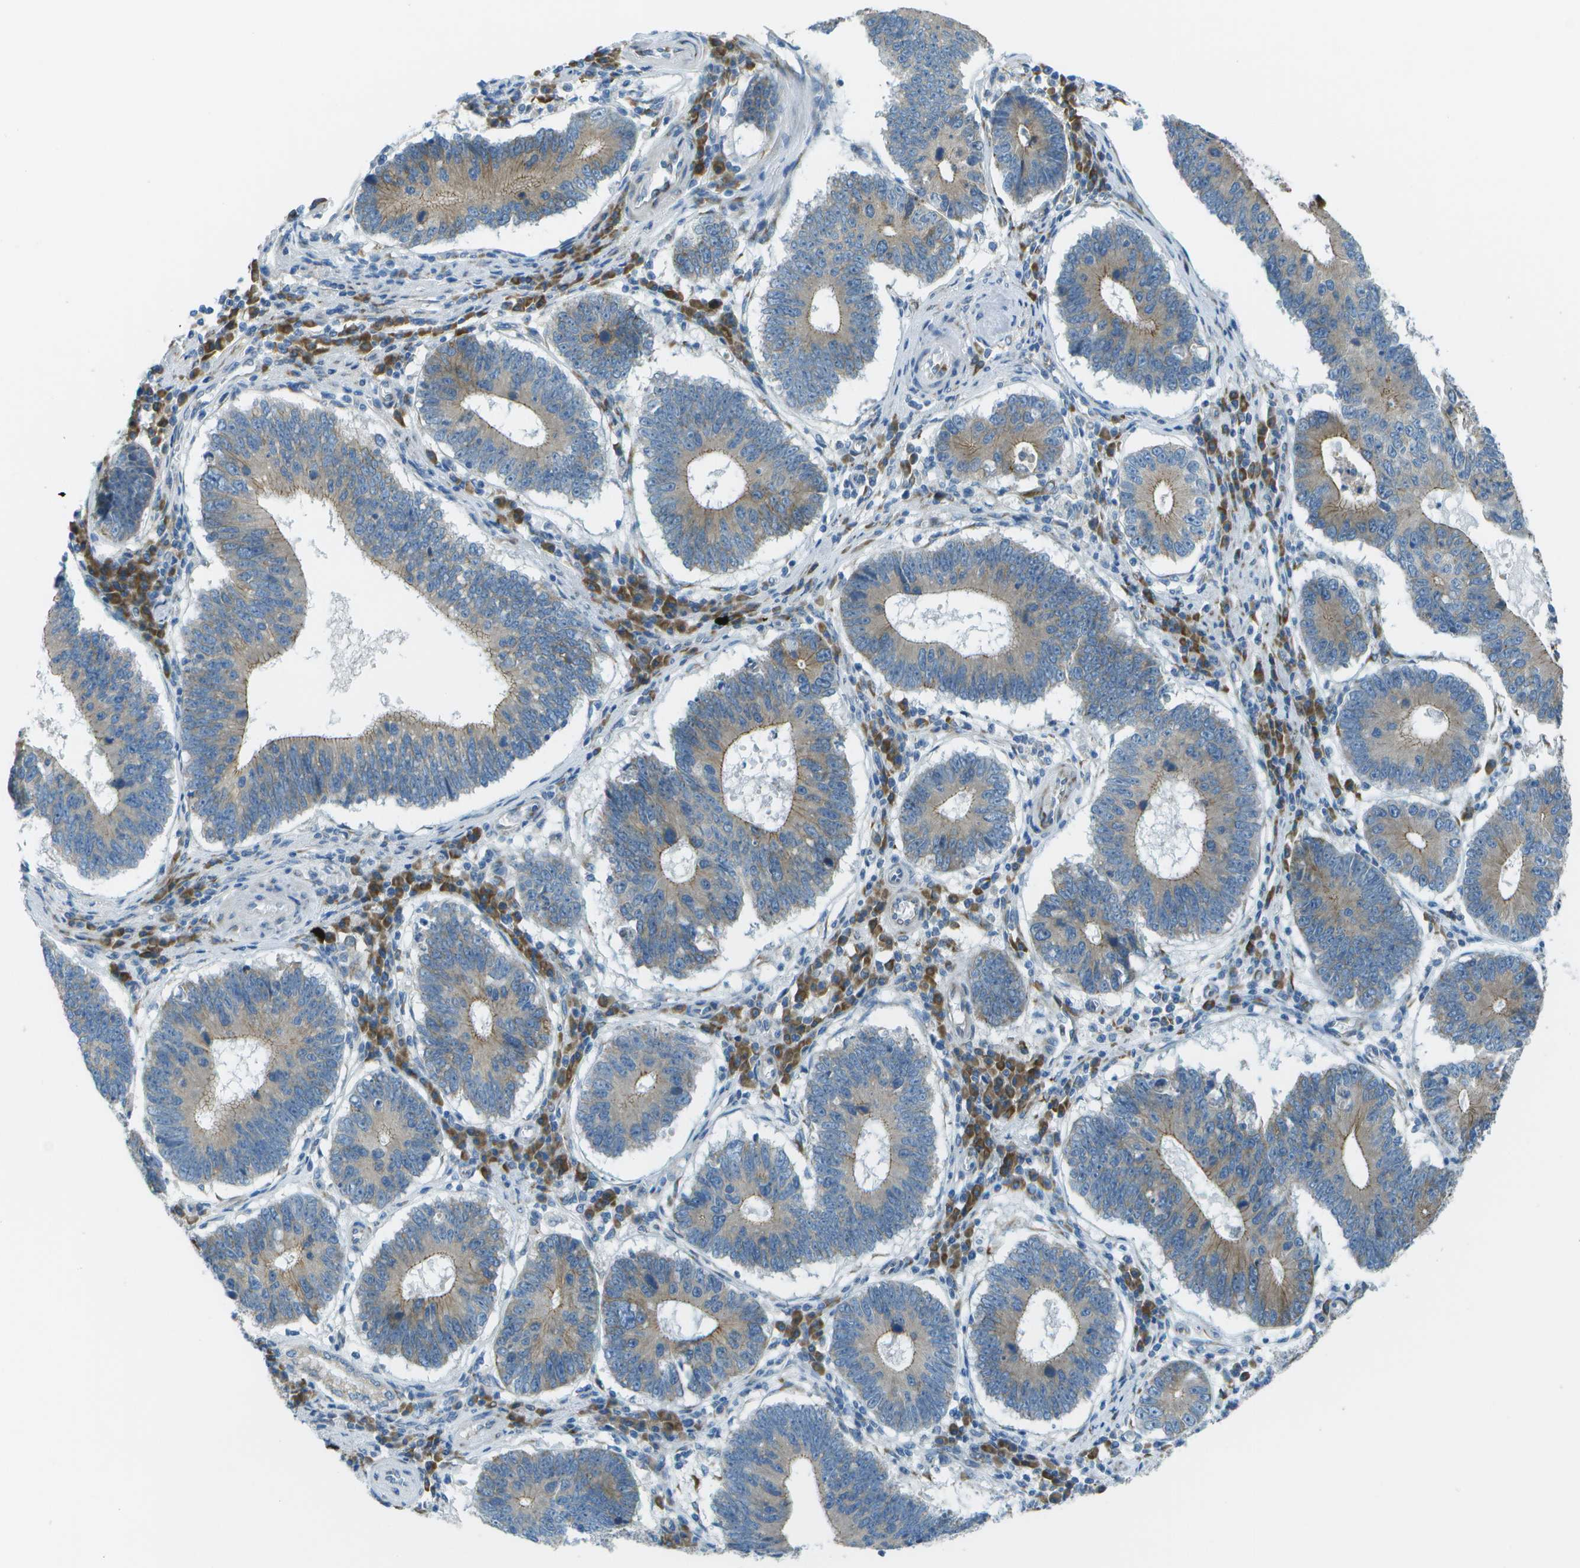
{"staining": {"intensity": "weak", "quantity": "25%-75%", "location": "cytoplasmic/membranous"}, "tissue": "stomach cancer", "cell_type": "Tumor cells", "image_type": "cancer", "snomed": [{"axis": "morphology", "description": "Adenocarcinoma, NOS"}, {"axis": "topography", "description": "Stomach"}], "caption": "Protein expression analysis of human stomach cancer (adenocarcinoma) reveals weak cytoplasmic/membranous positivity in approximately 25%-75% of tumor cells.", "gene": "KCTD3", "patient": {"sex": "male", "age": 59}}